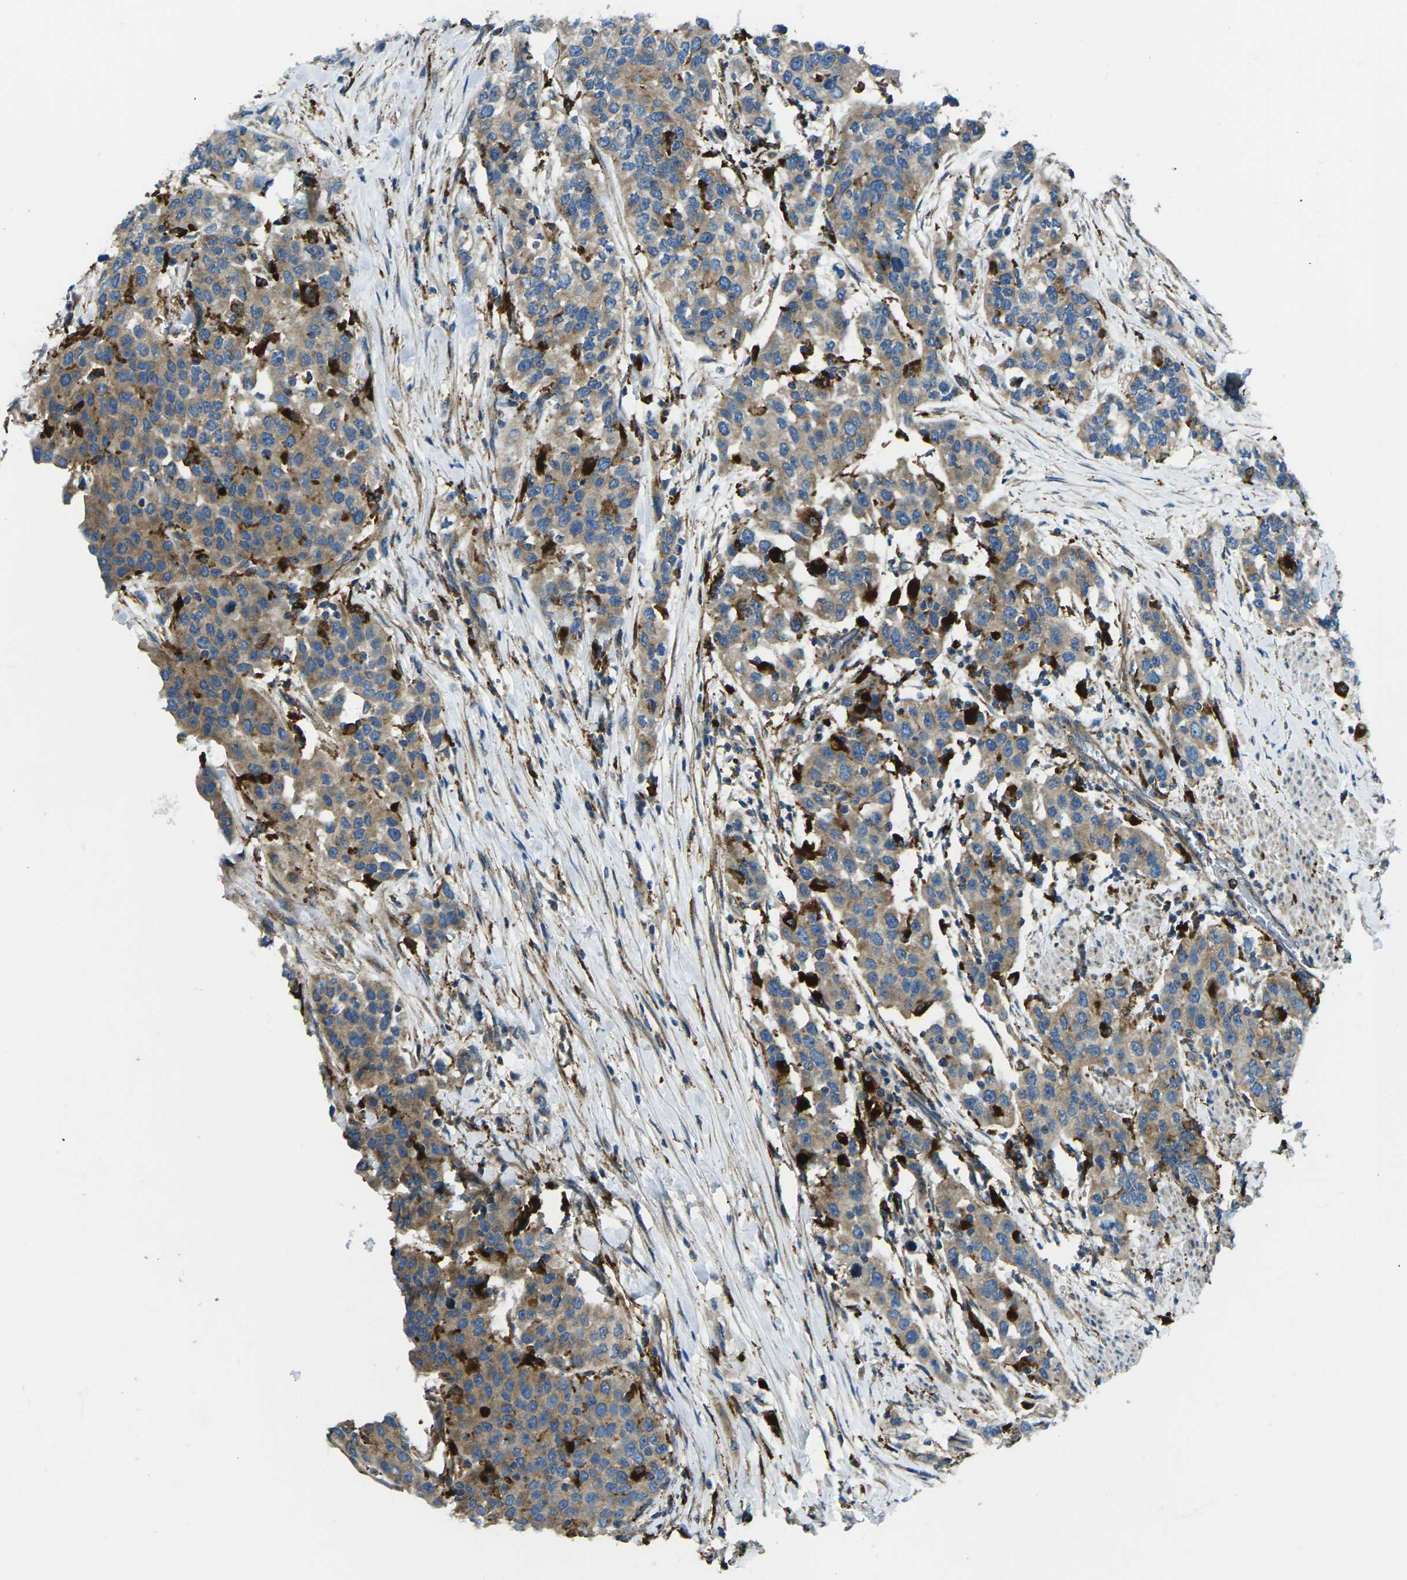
{"staining": {"intensity": "moderate", "quantity": ">75%", "location": "cytoplasmic/membranous"}, "tissue": "urothelial cancer", "cell_type": "Tumor cells", "image_type": "cancer", "snomed": [{"axis": "morphology", "description": "Urothelial carcinoma, High grade"}, {"axis": "topography", "description": "Urinary bladder"}], "caption": "Immunohistochemical staining of urothelial carcinoma (high-grade) reveals medium levels of moderate cytoplasmic/membranous staining in approximately >75% of tumor cells.", "gene": "CDK17", "patient": {"sex": "female", "age": 80}}